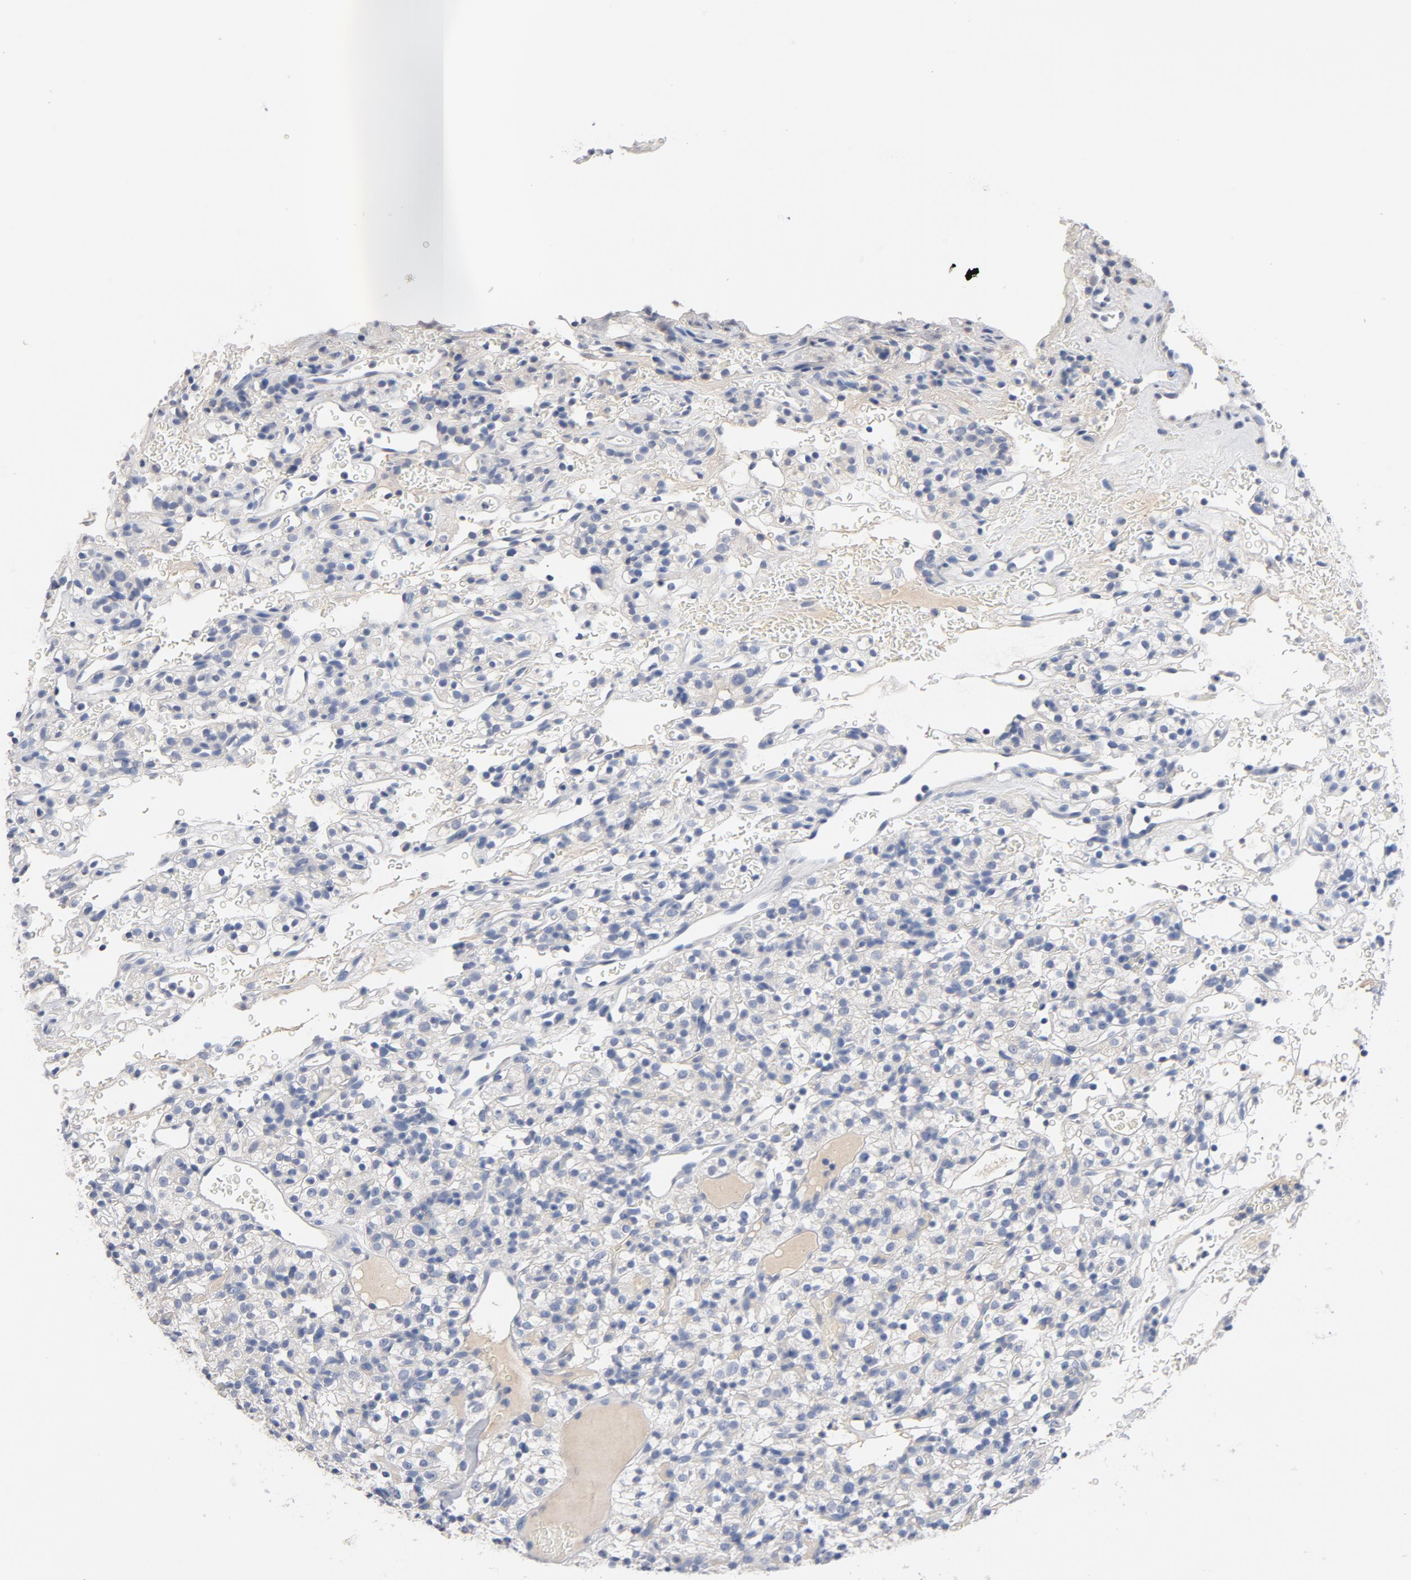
{"staining": {"intensity": "negative", "quantity": "none", "location": "none"}, "tissue": "renal cancer", "cell_type": "Tumor cells", "image_type": "cancer", "snomed": [{"axis": "morphology", "description": "Normal tissue, NOS"}, {"axis": "morphology", "description": "Adenocarcinoma, NOS"}, {"axis": "topography", "description": "Kidney"}], "caption": "Protein analysis of renal cancer (adenocarcinoma) exhibits no significant staining in tumor cells.", "gene": "ZCCHC13", "patient": {"sex": "female", "age": 72}}